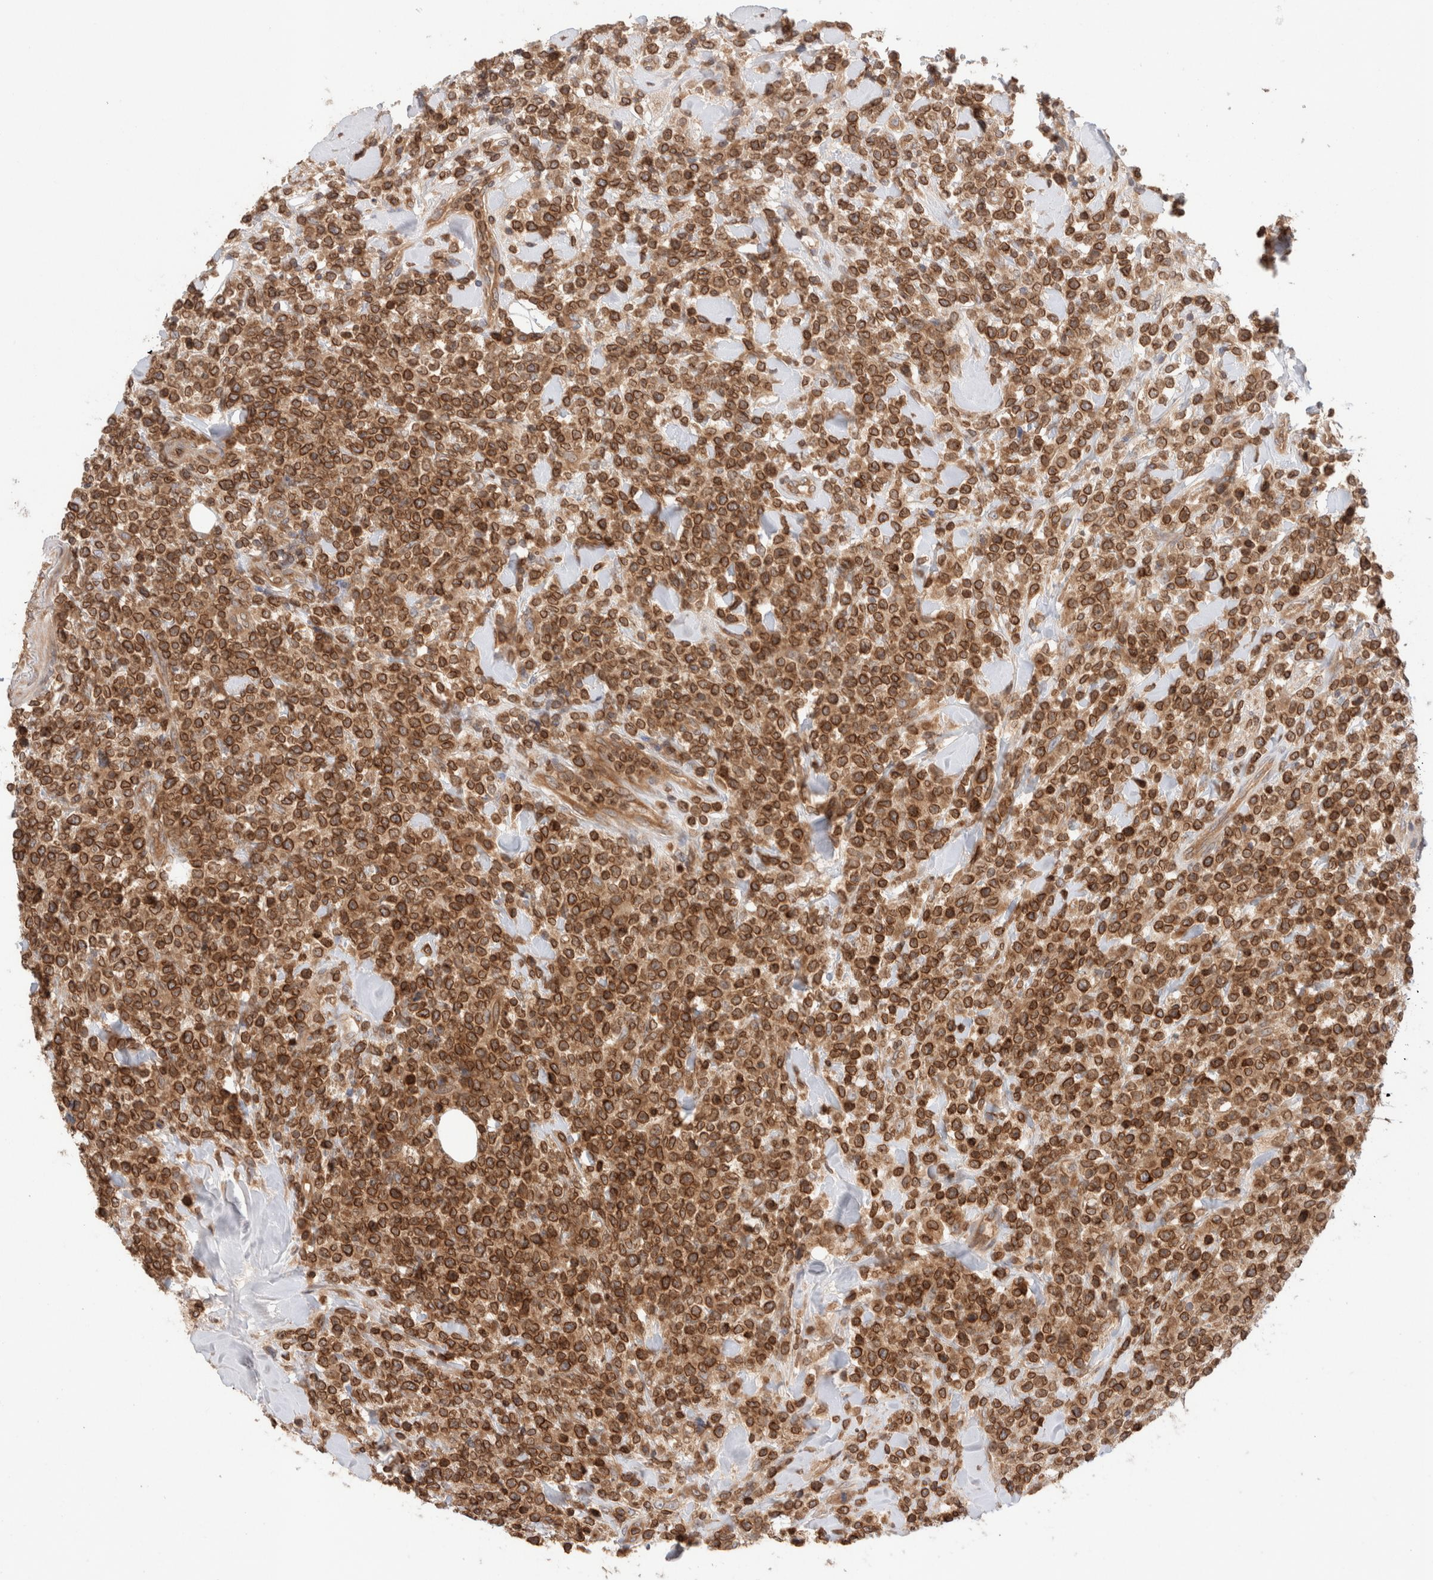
{"staining": {"intensity": "strong", "quantity": ">75%", "location": "cytoplasmic/membranous,nuclear"}, "tissue": "lymphoma", "cell_type": "Tumor cells", "image_type": "cancer", "snomed": [{"axis": "morphology", "description": "Malignant lymphoma, non-Hodgkin's type, High grade"}, {"axis": "topography", "description": "Colon"}], "caption": "IHC histopathology image of neoplastic tissue: high-grade malignant lymphoma, non-Hodgkin's type stained using immunohistochemistry exhibits high levels of strong protein expression localized specifically in the cytoplasmic/membranous and nuclear of tumor cells, appearing as a cytoplasmic/membranous and nuclear brown color.", "gene": "SIKE1", "patient": {"sex": "female", "age": 53}}